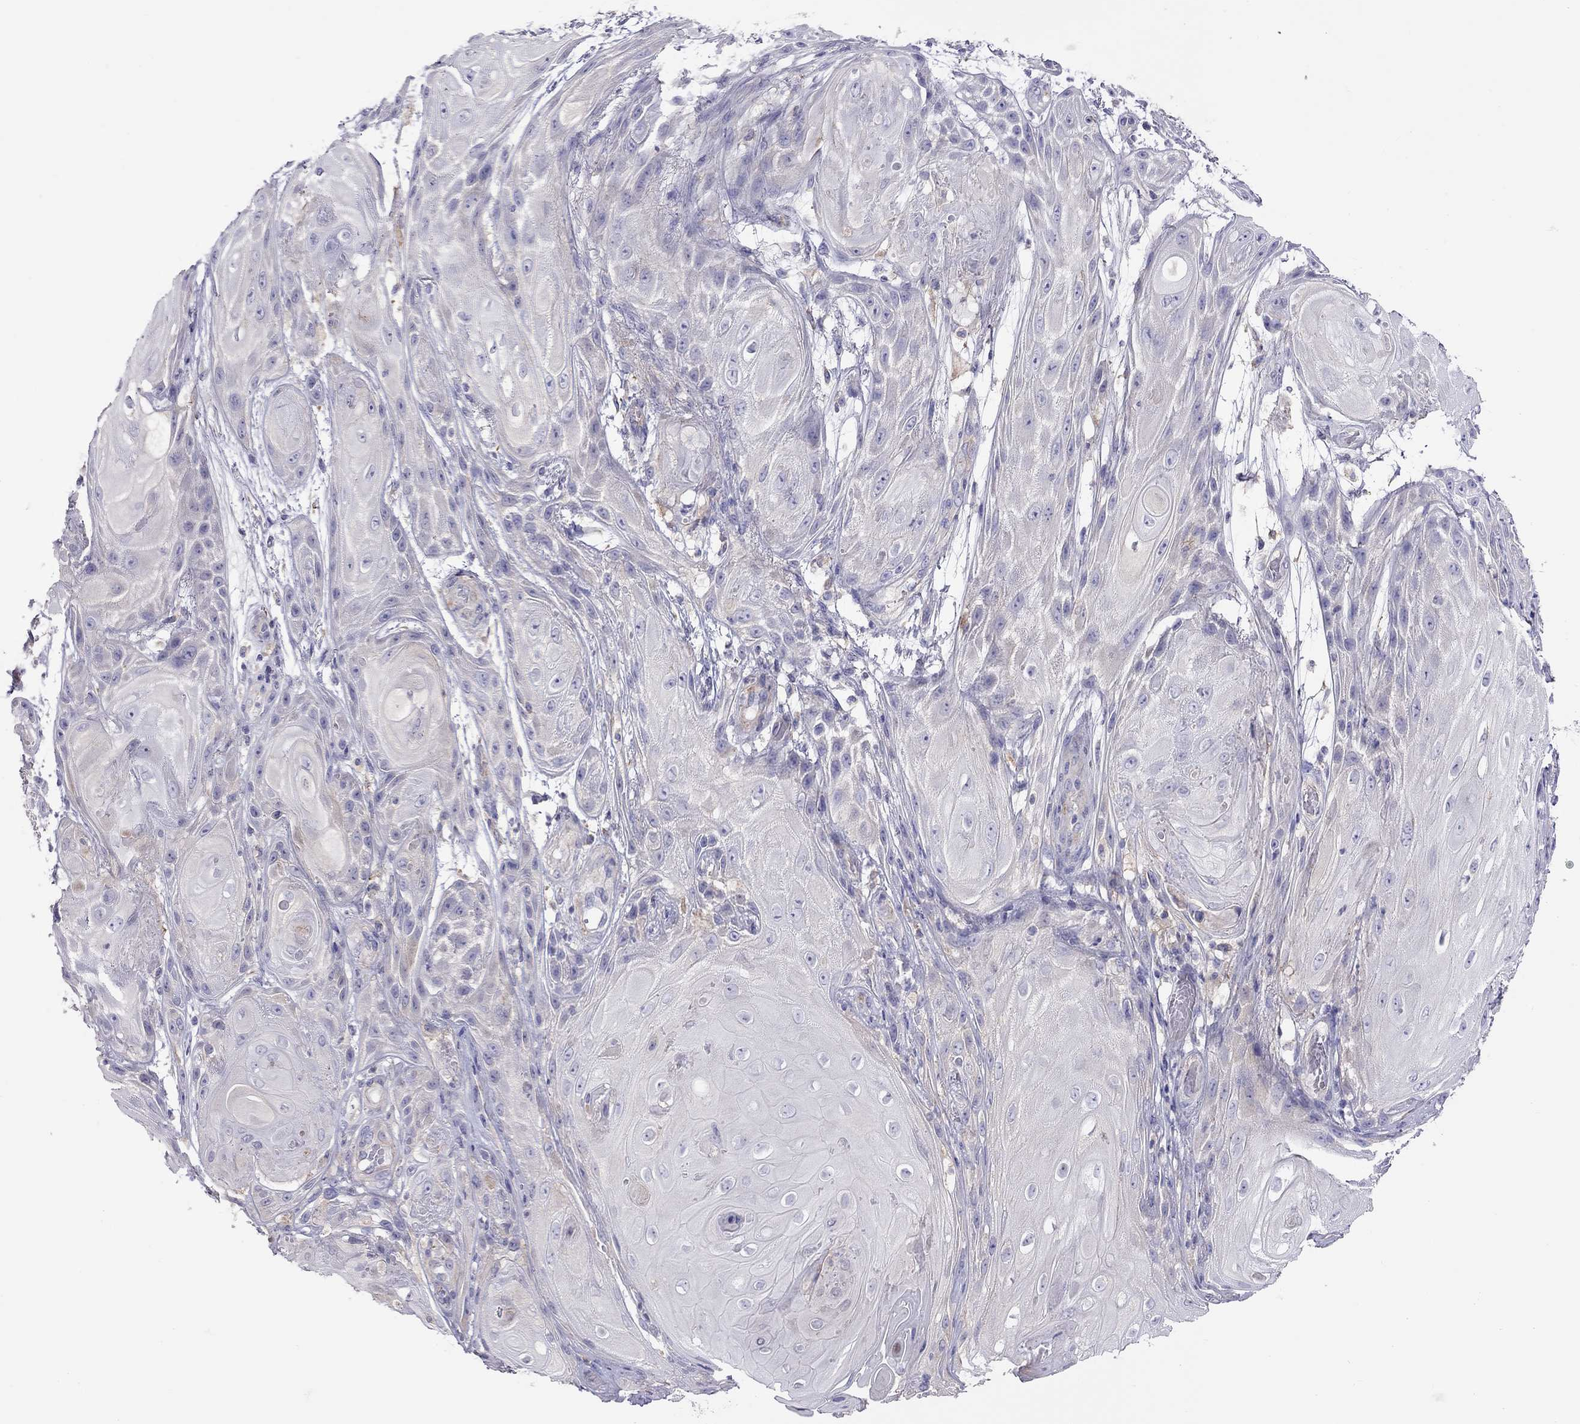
{"staining": {"intensity": "weak", "quantity": "<25%", "location": "cytoplasmic/membranous"}, "tissue": "skin cancer", "cell_type": "Tumor cells", "image_type": "cancer", "snomed": [{"axis": "morphology", "description": "Squamous cell carcinoma, NOS"}, {"axis": "topography", "description": "Skin"}], "caption": "Immunohistochemistry (IHC) histopathology image of neoplastic tissue: human skin squamous cell carcinoma stained with DAB (3,3'-diaminobenzidine) shows no significant protein staining in tumor cells.", "gene": "ALOX15B", "patient": {"sex": "male", "age": 62}}